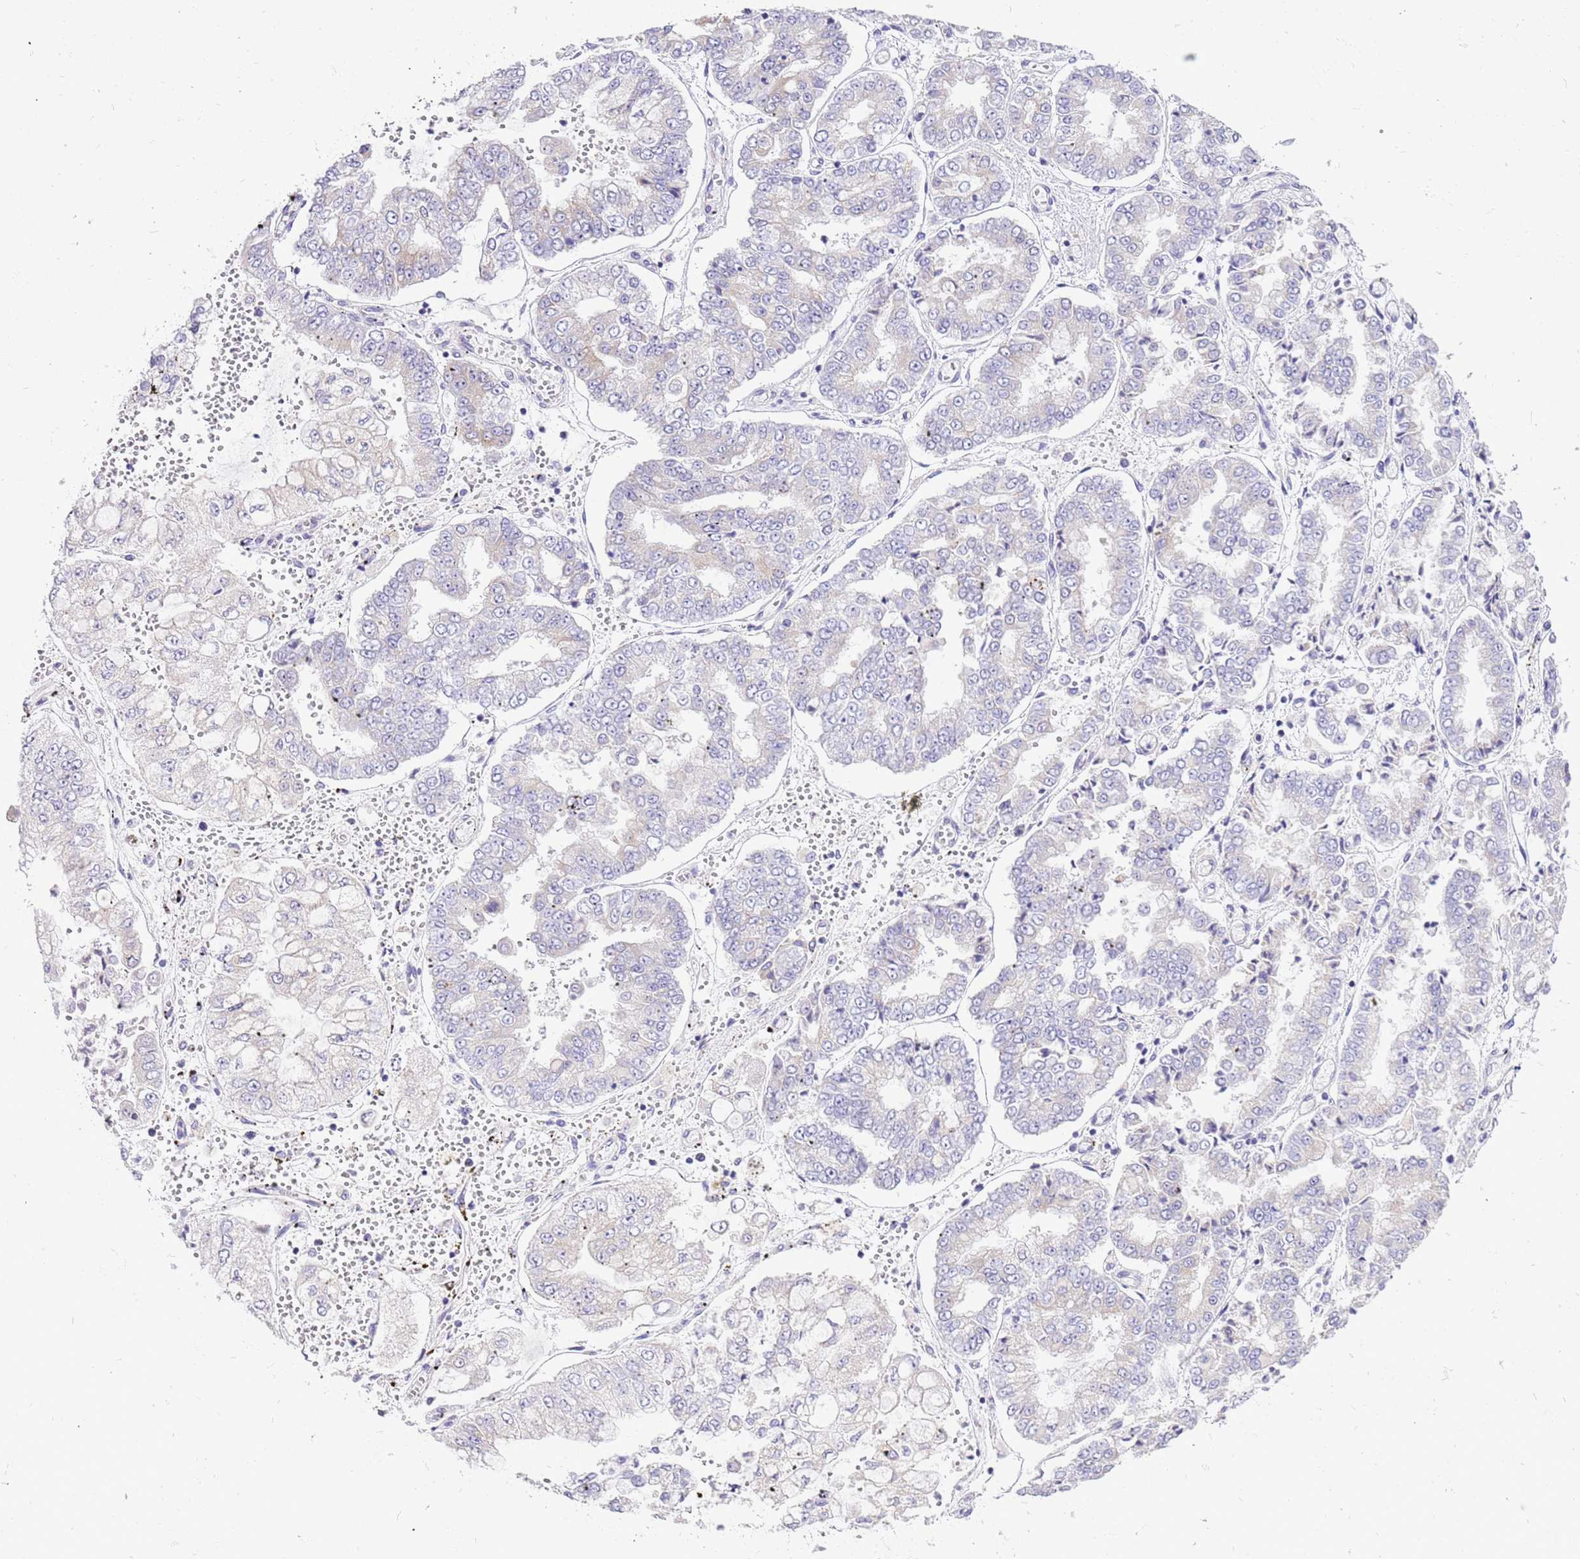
{"staining": {"intensity": "negative", "quantity": "none", "location": "none"}, "tissue": "stomach cancer", "cell_type": "Tumor cells", "image_type": "cancer", "snomed": [{"axis": "morphology", "description": "Adenocarcinoma, NOS"}, {"axis": "topography", "description": "Stomach"}], "caption": "Micrograph shows no significant protein positivity in tumor cells of stomach adenocarcinoma.", "gene": "GLCE", "patient": {"sex": "male", "age": 76}}